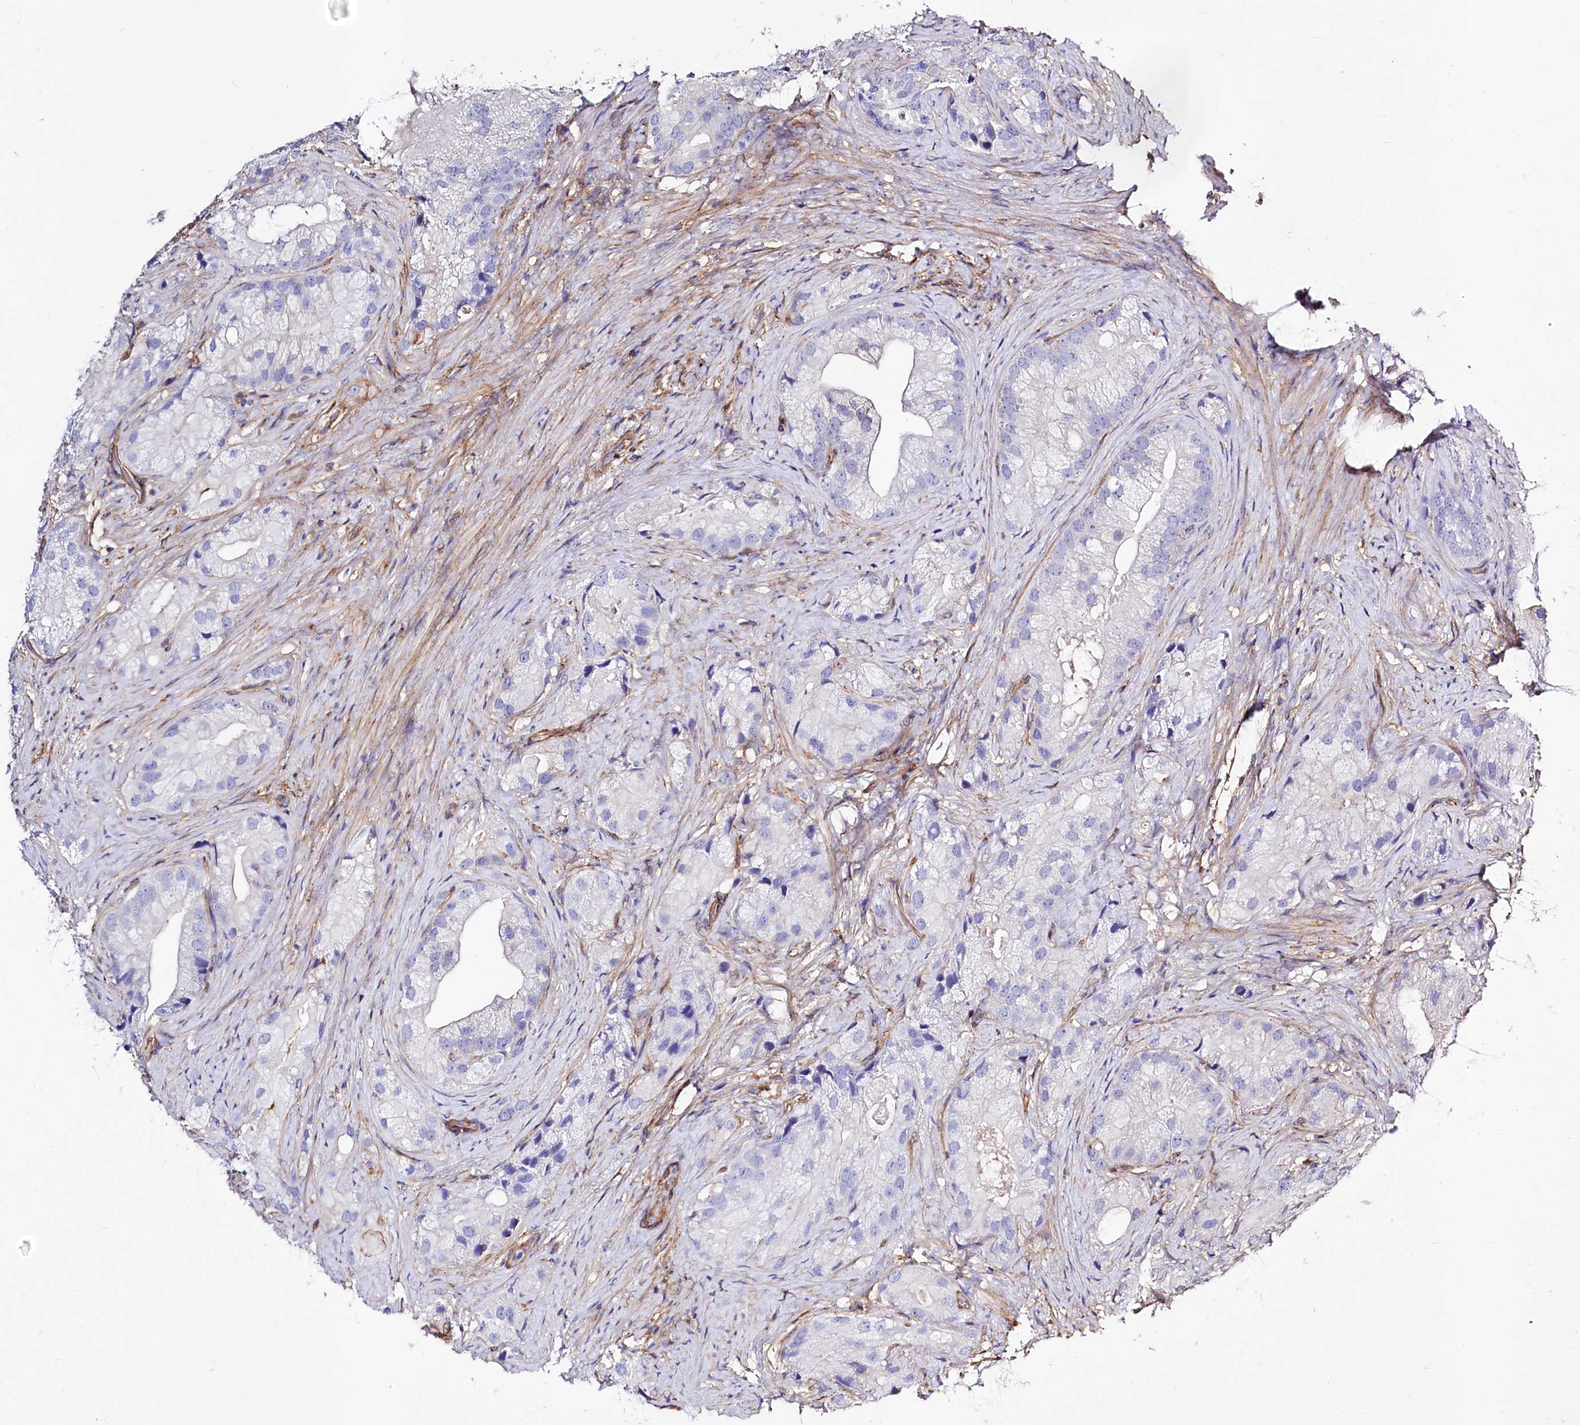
{"staining": {"intensity": "negative", "quantity": "none", "location": "none"}, "tissue": "prostate cancer", "cell_type": "Tumor cells", "image_type": "cancer", "snomed": [{"axis": "morphology", "description": "Adenocarcinoma, Low grade"}, {"axis": "topography", "description": "Prostate"}], "caption": "Tumor cells are negative for protein expression in human prostate cancer.", "gene": "ANO6", "patient": {"sex": "male", "age": 71}}